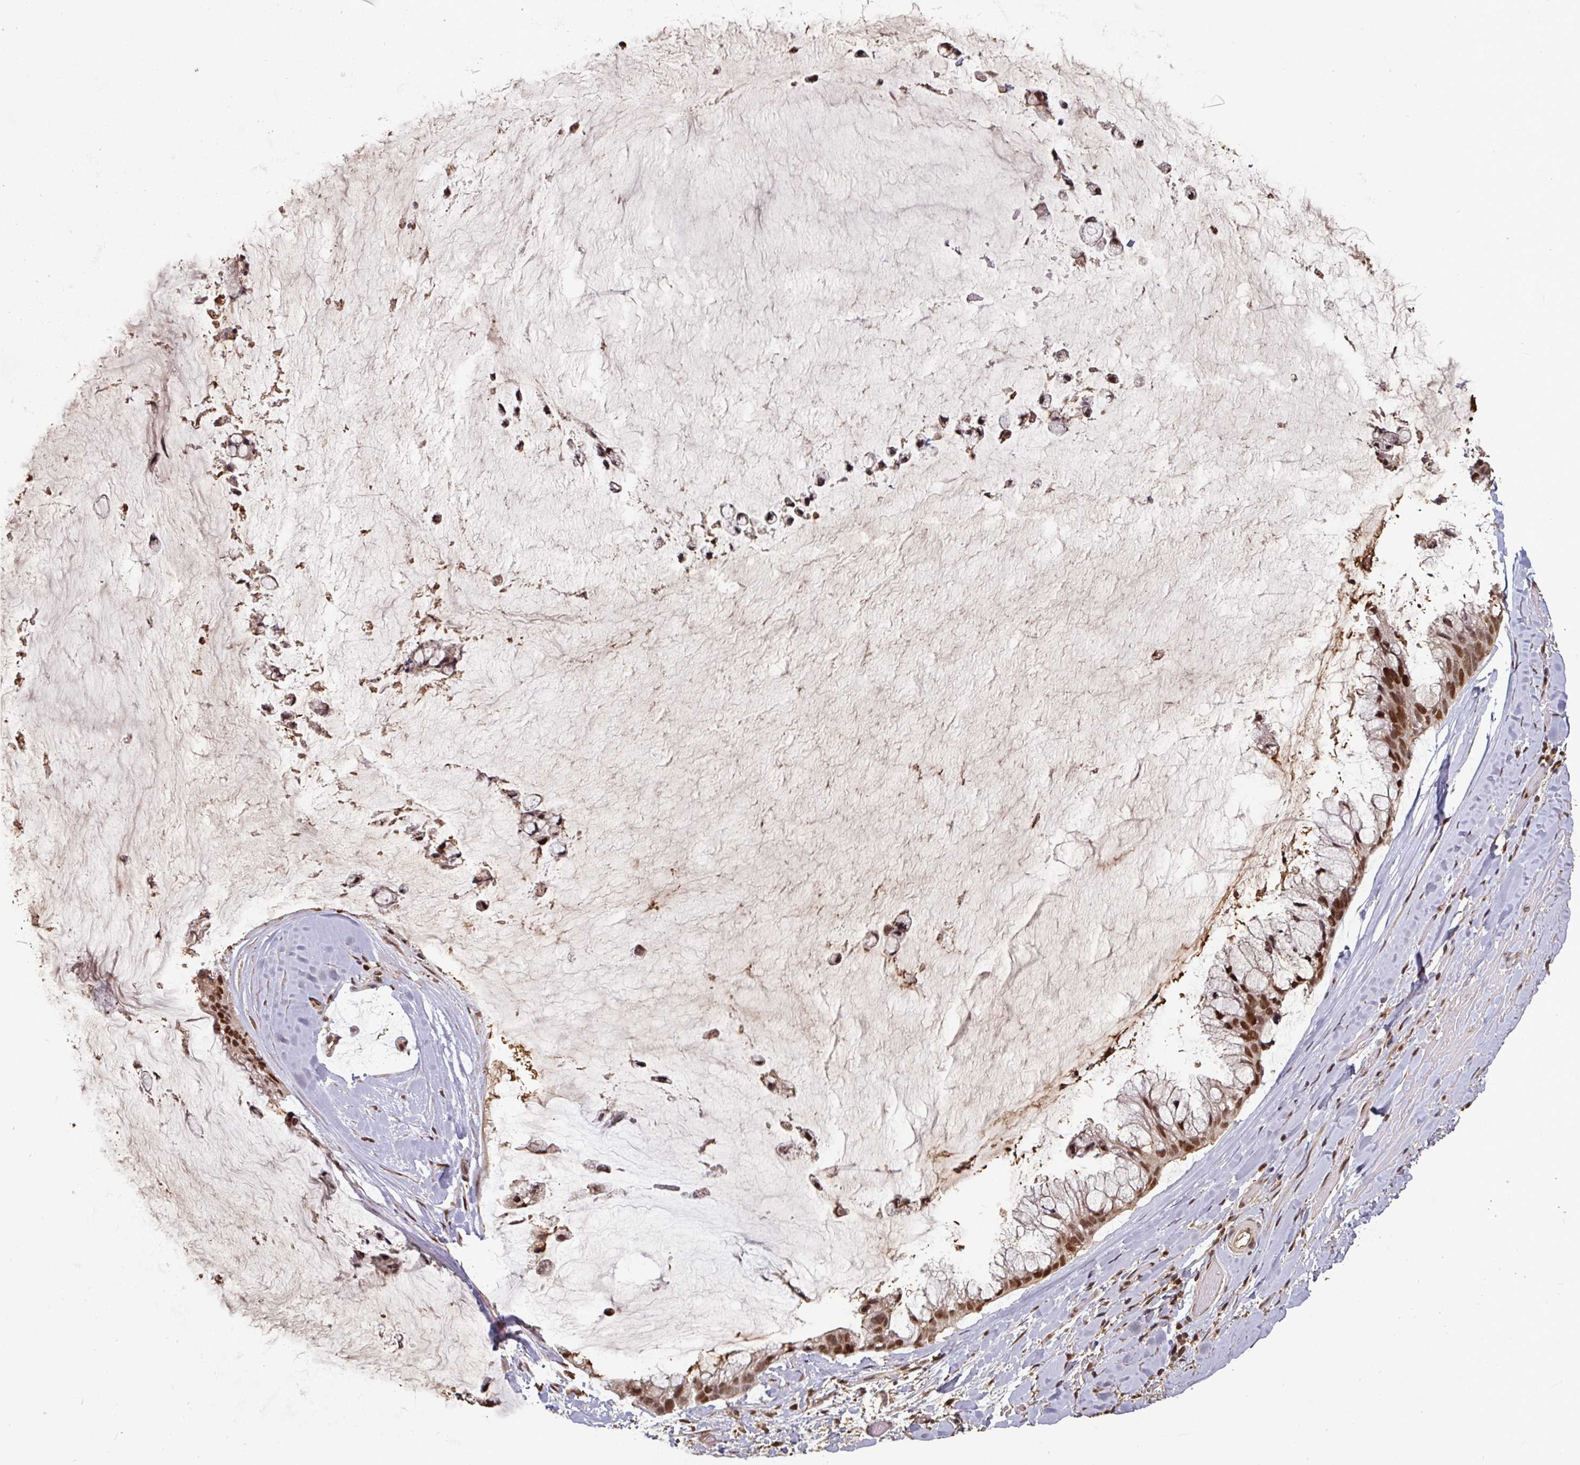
{"staining": {"intensity": "moderate", "quantity": ">75%", "location": "nuclear"}, "tissue": "ovarian cancer", "cell_type": "Tumor cells", "image_type": "cancer", "snomed": [{"axis": "morphology", "description": "Cystadenocarcinoma, mucinous, NOS"}, {"axis": "topography", "description": "Ovary"}], "caption": "This histopathology image reveals immunohistochemistry (IHC) staining of mucinous cystadenocarcinoma (ovarian), with medium moderate nuclear staining in about >75% of tumor cells.", "gene": "POLD1", "patient": {"sex": "female", "age": 39}}